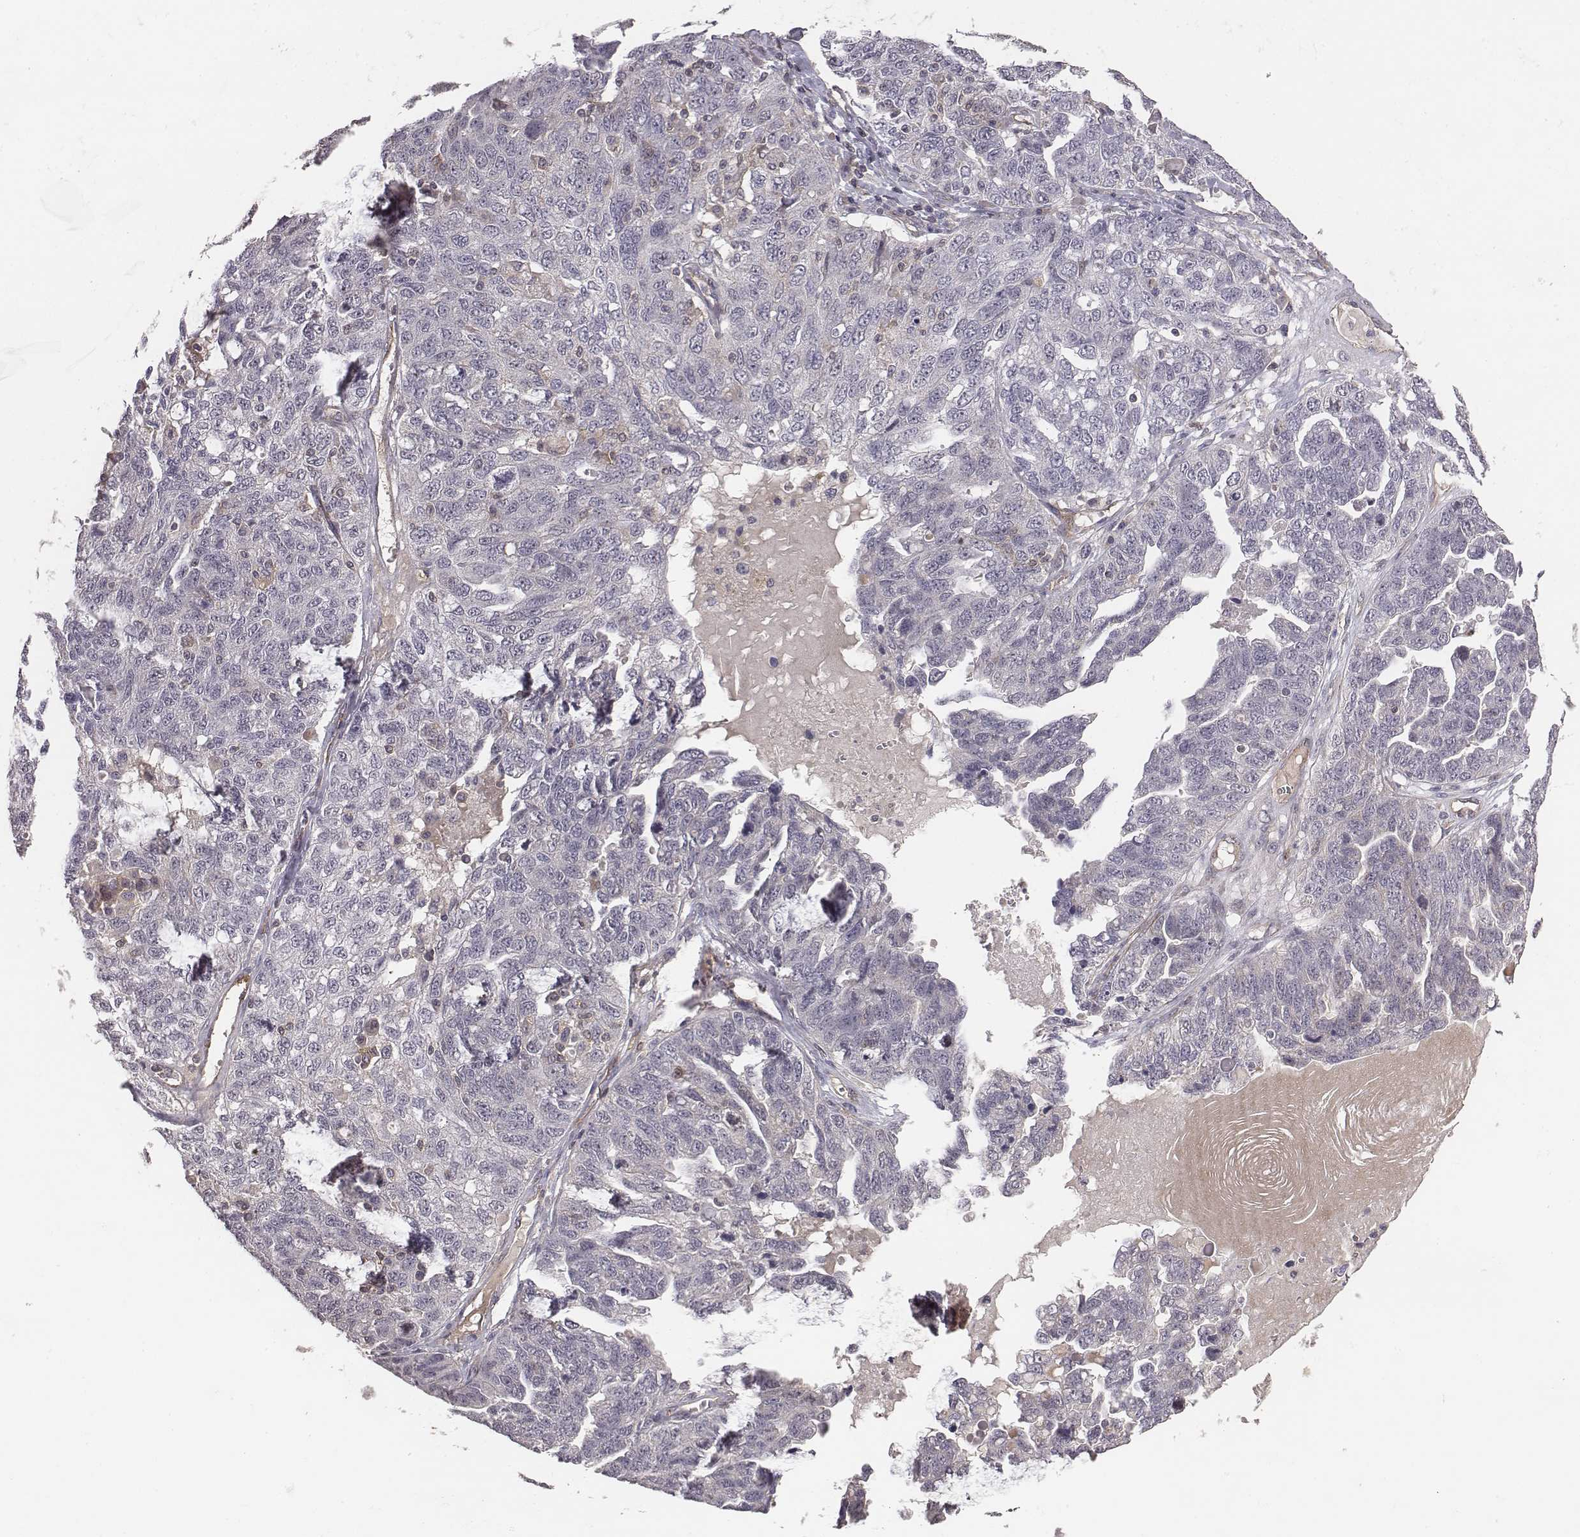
{"staining": {"intensity": "negative", "quantity": "none", "location": "none"}, "tissue": "ovarian cancer", "cell_type": "Tumor cells", "image_type": "cancer", "snomed": [{"axis": "morphology", "description": "Cystadenocarcinoma, serous, NOS"}, {"axis": "topography", "description": "Ovary"}], "caption": "Tumor cells show no significant protein staining in ovarian serous cystadenocarcinoma. (DAB (3,3'-diaminobenzidine) immunohistochemistry, high magnification).", "gene": "PTPRG", "patient": {"sex": "female", "age": 71}}